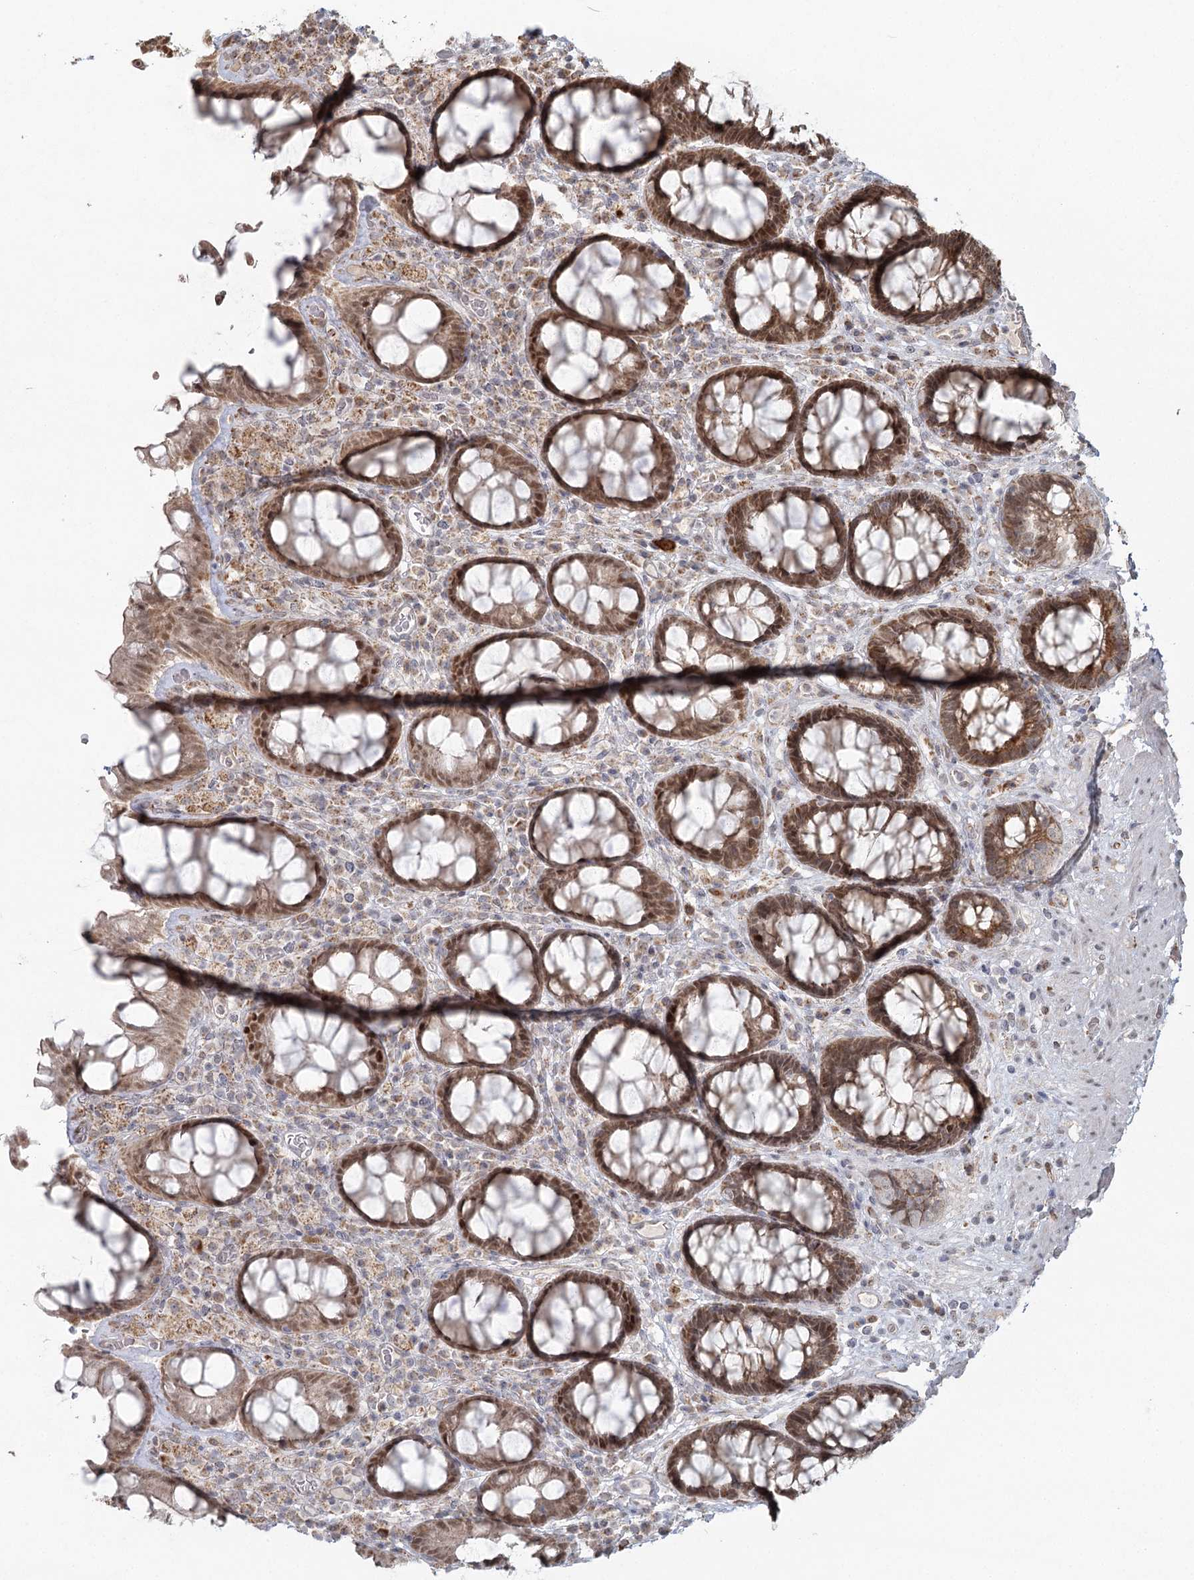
{"staining": {"intensity": "moderate", "quantity": ">75%", "location": "cytoplasmic/membranous,nuclear"}, "tissue": "rectum", "cell_type": "Glandular cells", "image_type": "normal", "snomed": [{"axis": "morphology", "description": "Normal tissue, NOS"}, {"axis": "topography", "description": "Rectum"}], "caption": "Protein expression analysis of unremarkable human rectum reveals moderate cytoplasmic/membranous,nuclear positivity in approximately >75% of glandular cells. (DAB IHC, brown staining for protein, blue staining for nuclei).", "gene": "LACTB", "patient": {"sex": "male", "age": 64}}